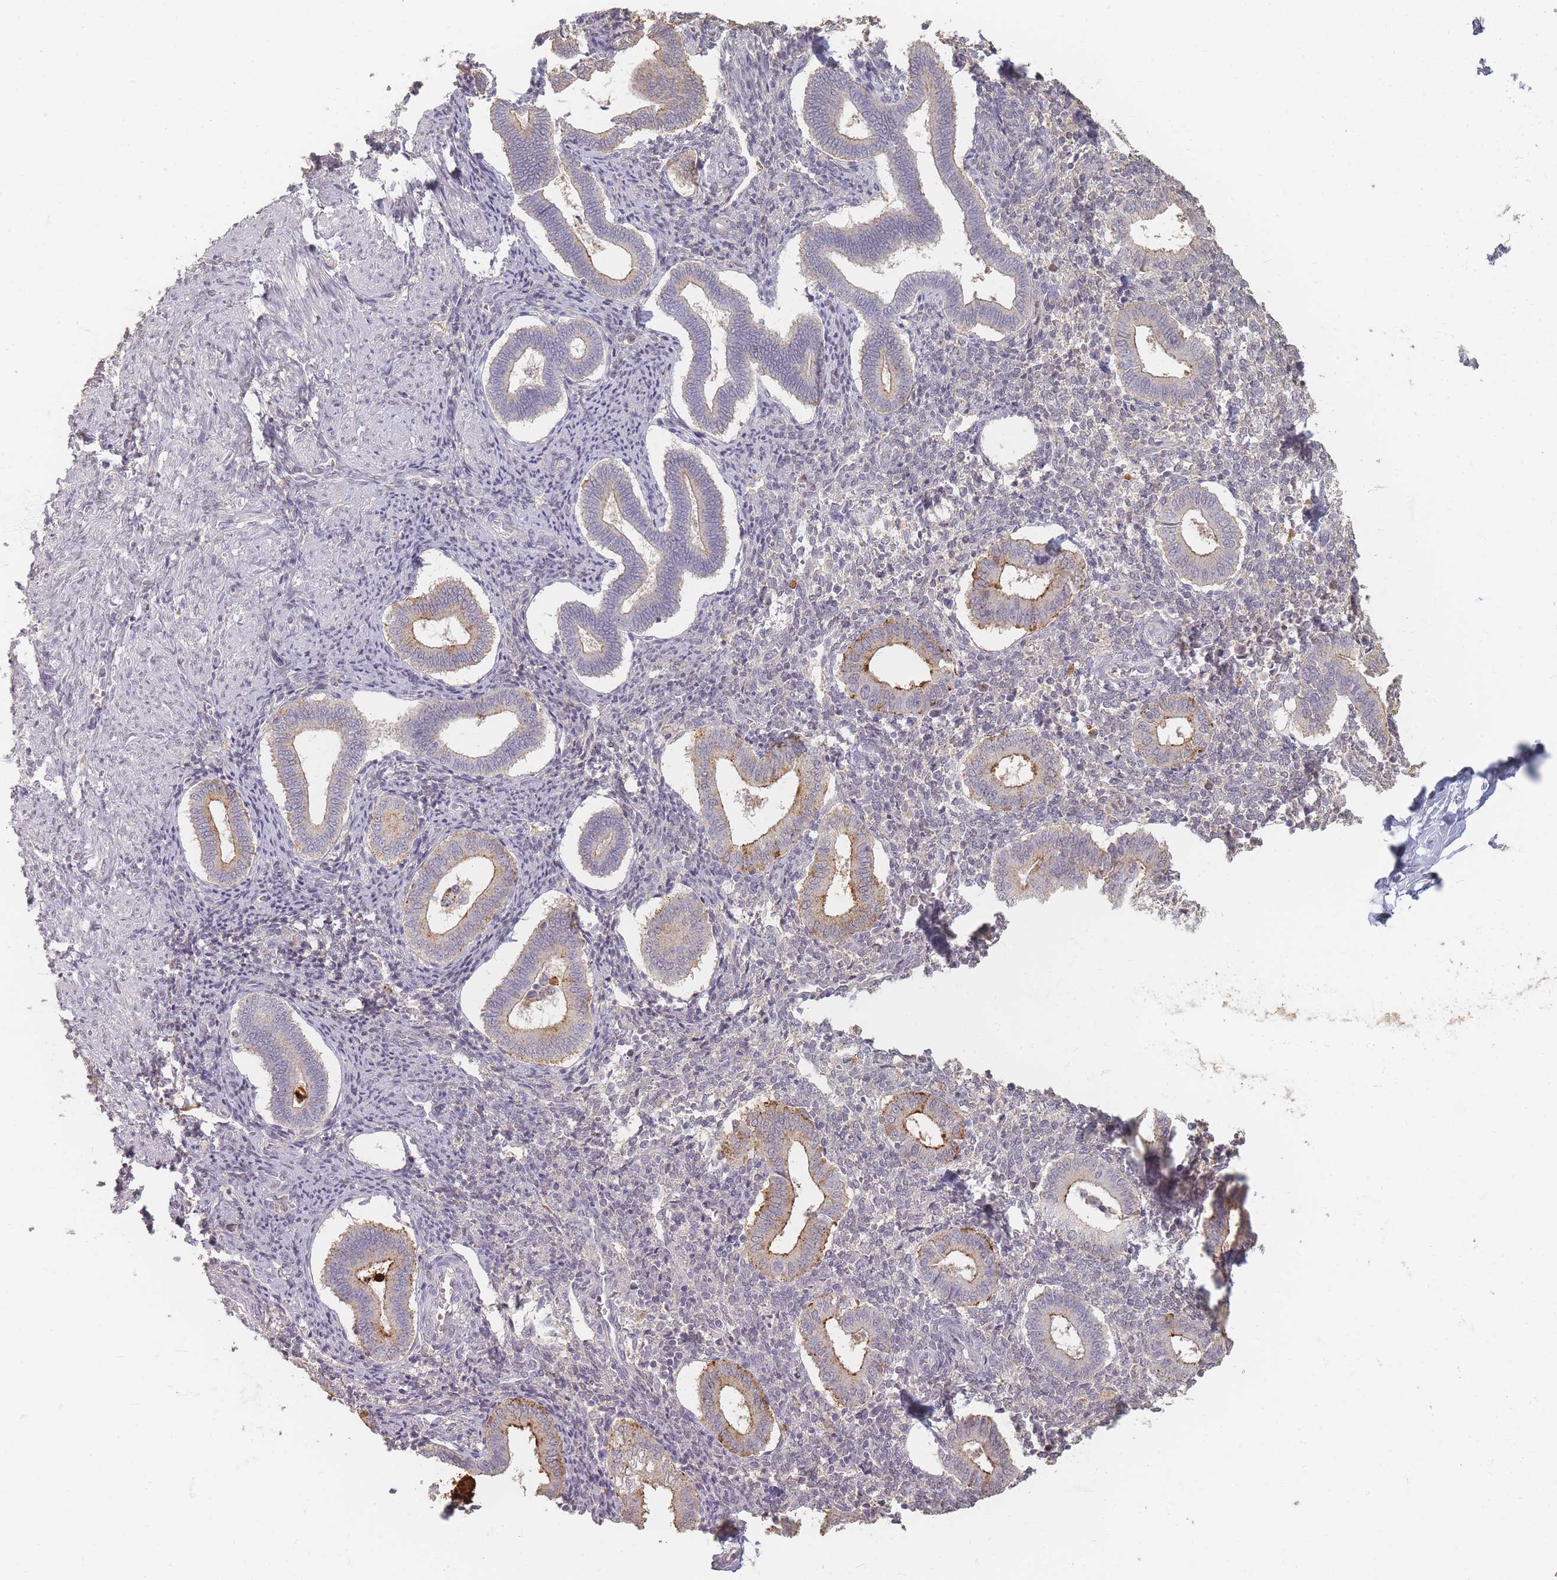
{"staining": {"intensity": "negative", "quantity": "none", "location": "none"}, "tissue": "endometrium", "cell_type": "Cells in endometrial stroma", "image_type": "normal", "snomed": [{"axis": "morphology", "description": "Normal tissue, NOS"}, {"axis": "topography", "description": "Endometrium"}], "caption": "Benign endometrium was stained to show a protein in brown. There is no significant positivity in cells in endometrial stroma. Nuclei are stained in blue.", "gene": "RFTN1", "patient": {"sex": "female", "age": 44}}